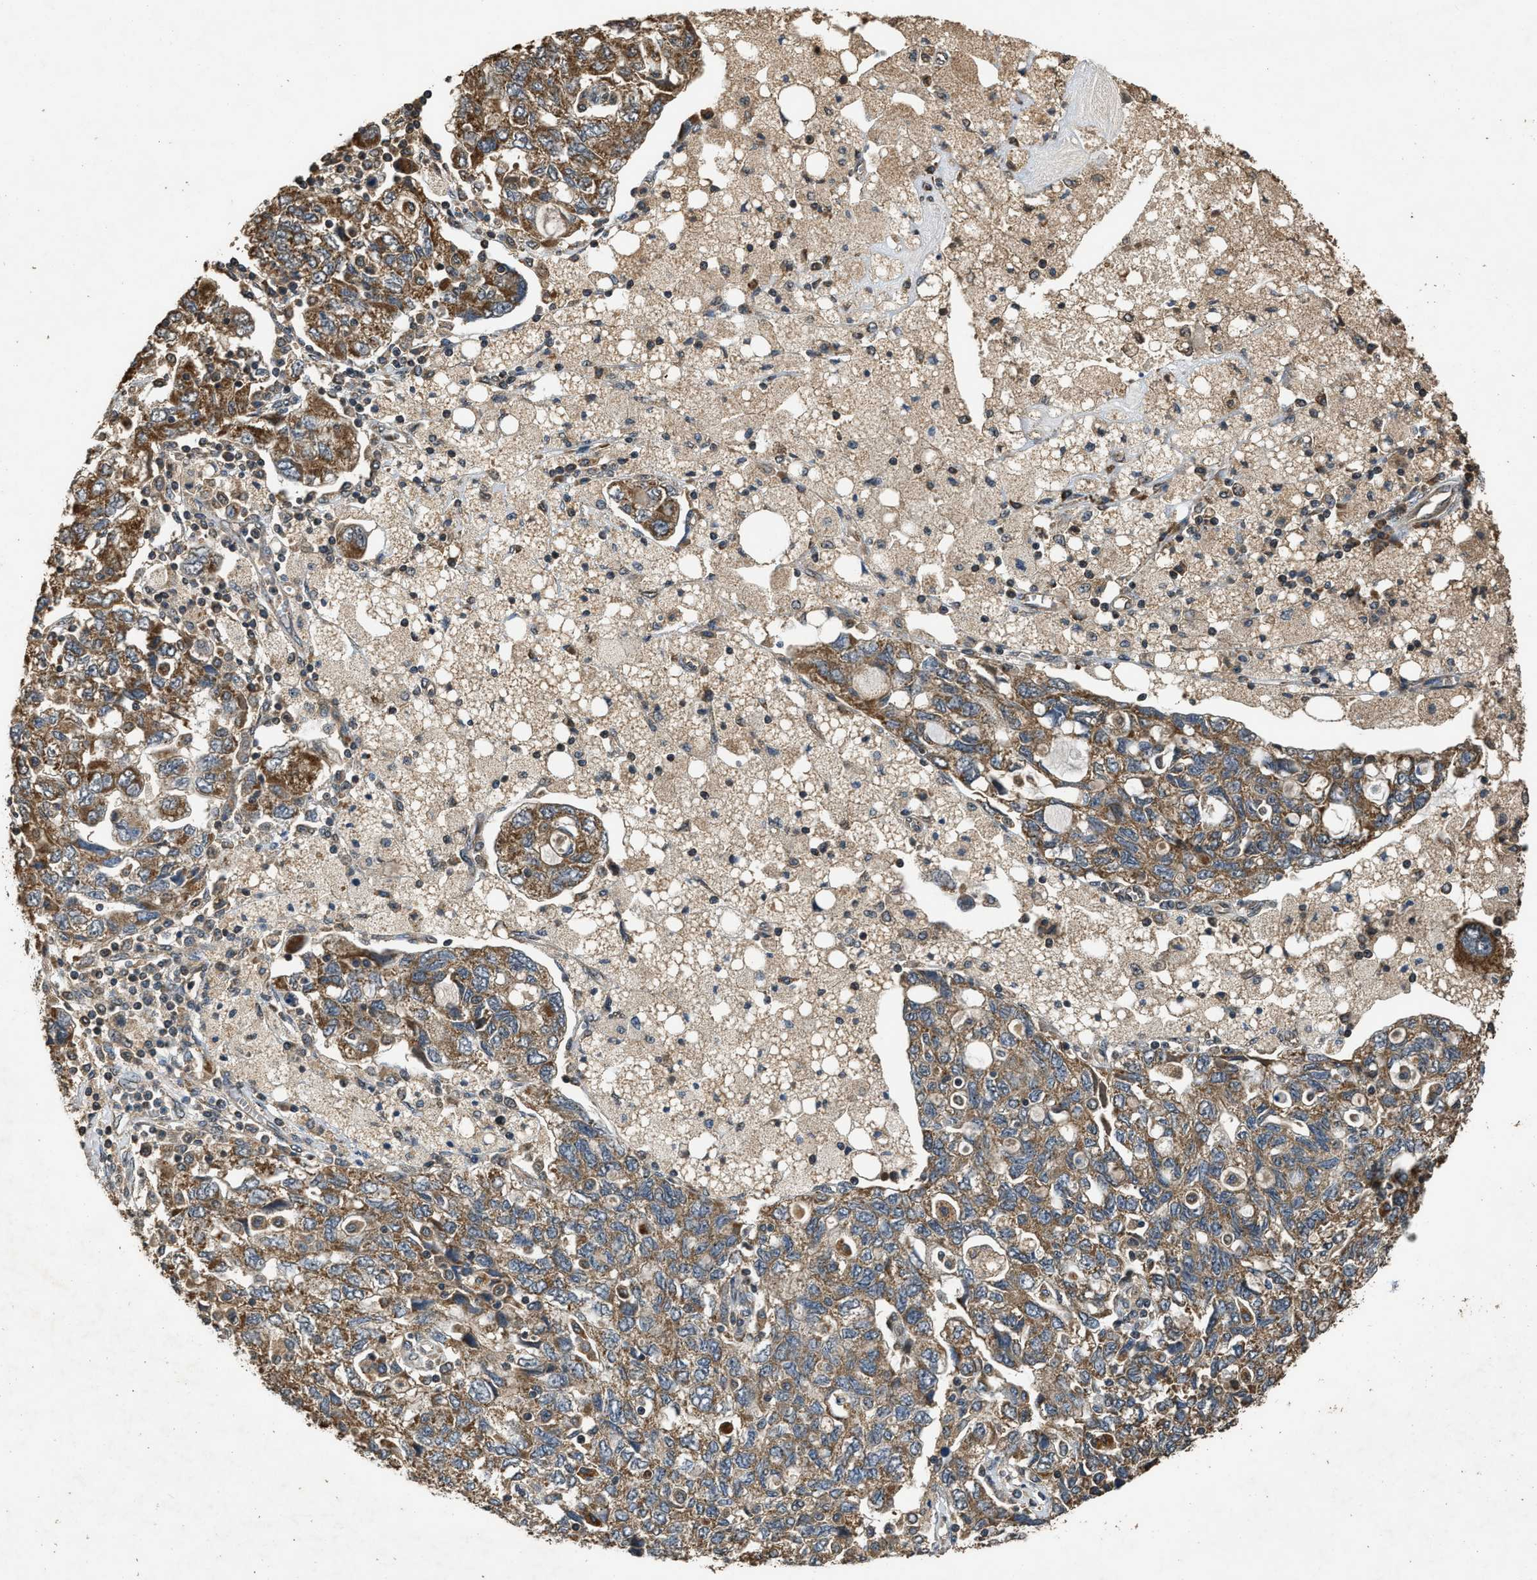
{"staining": {"intensity": "moderate", "quantity": ">75%", "location": "cytoplasmic/membranous"}, "tissue": "ovarian cancer", "cell_type": "Tumor cells", "image_type": "cancer", "snomed": [{"axis": "morphology", "description": "Carcinoma, NOS"}, {"axis": "morphology", "description": "Cystadenocarcinoma, serous, NOS"}, {"axis": "topography", "description": "Ovary"}], "caption": "A high-resolution photomicrograph shows immunohistochemistry staining of serous cystadenocarcinoma (ovarian), which reveals moderate cytoplasmic/membranous staining in approximately >75% of tumor cells.", "gene": "DENND6B", "patient": {"sex": "female", "age": 69}}